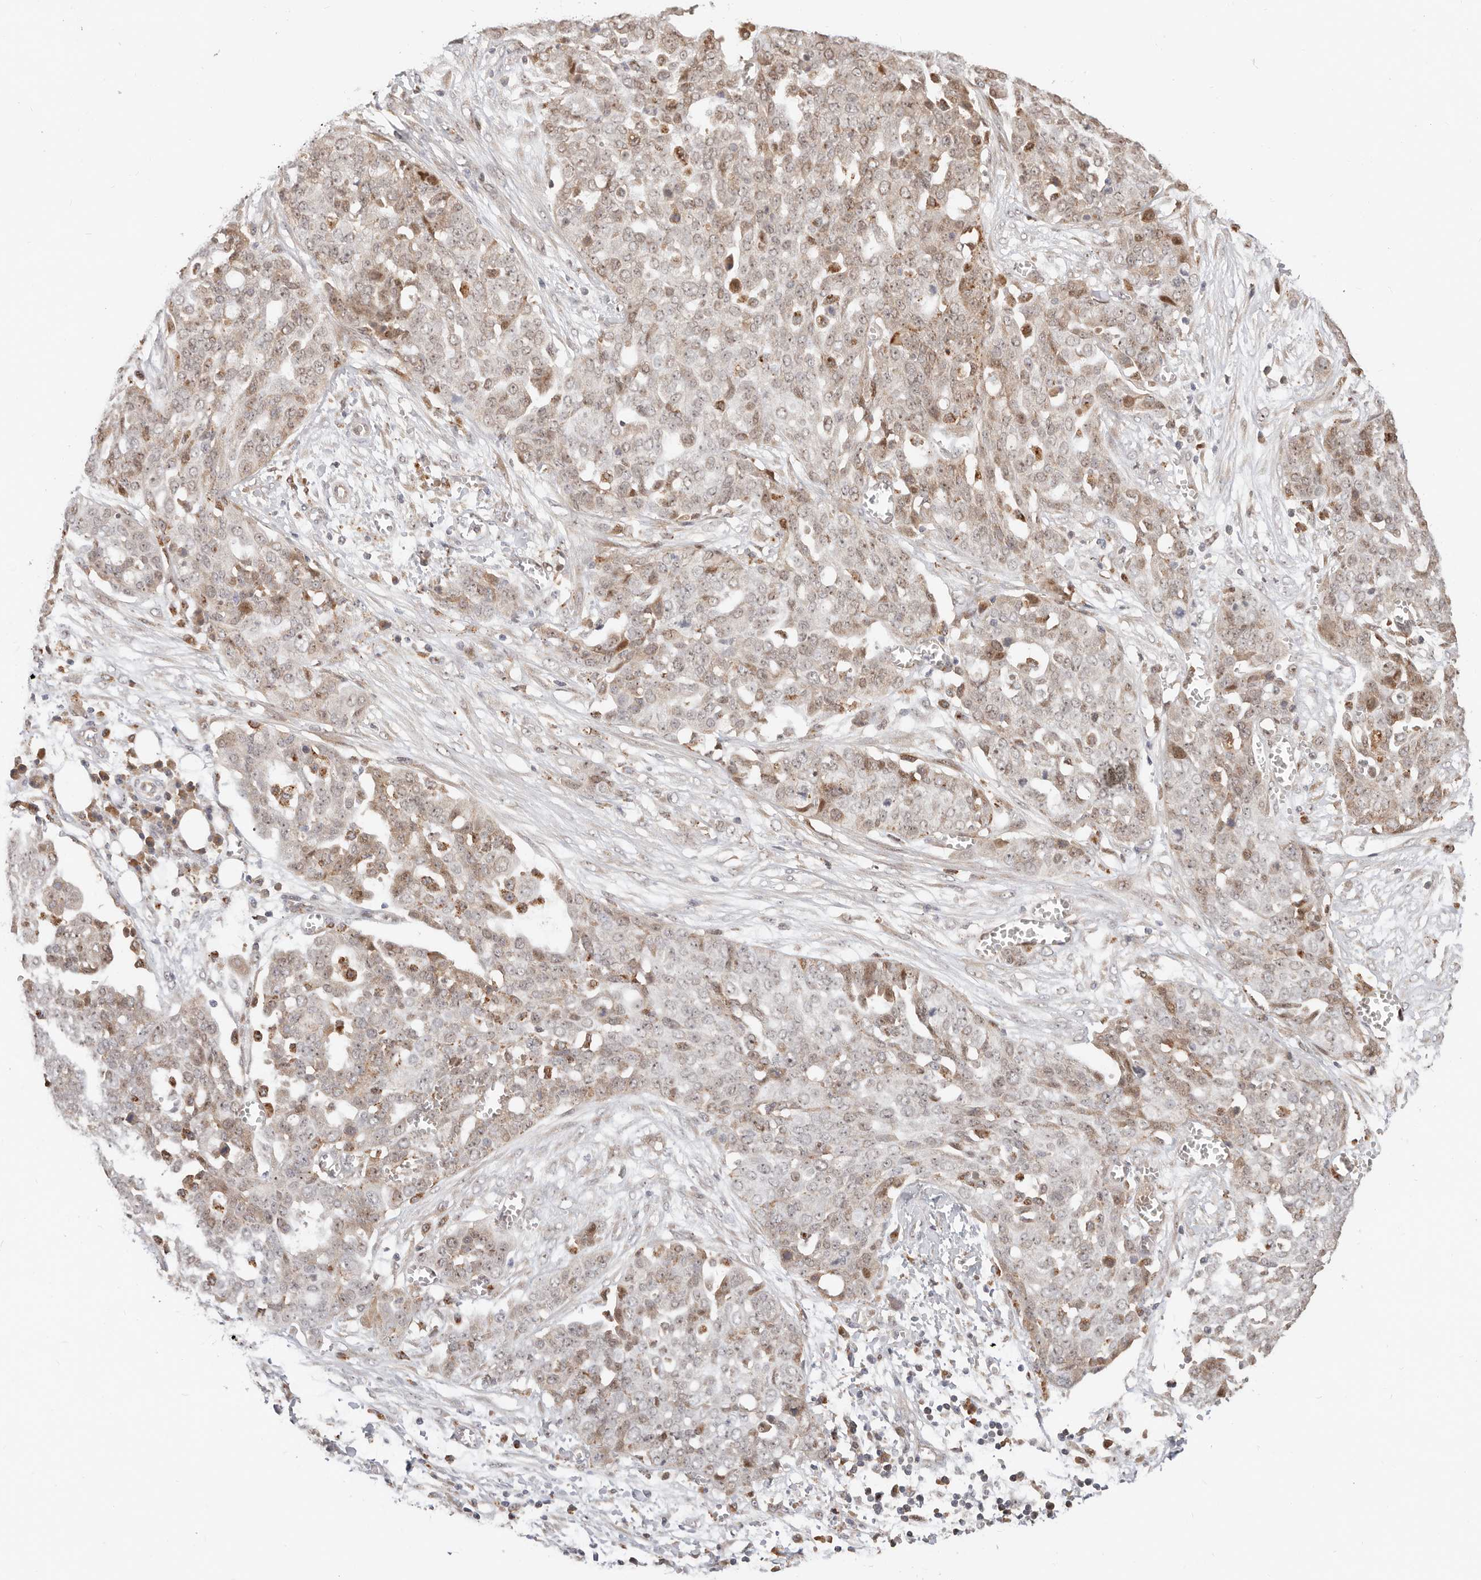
{"staining": {"intensity": "weak", "quantity": "25%-75%", "location": "cytoplasmic/membranous,nuclear"}, "tissue": "ovarian cancer", "cell_type": "Tumor cells", "image_type": "cancer", "snomed": [{"axis": "morphology", "description": "Cystadenocarcinoma, serous, NOS"}, {"axis": "topography", "description": "Soft tissue"}, {"axis": "topography", "description": "Ovary"}], "caption": "About 25%-75% of tumor cells in ovarian cancer (serous cystadenocarcinoma) show weak cytoplasmic/membranous and nuclear protein expression as visualized by brown immunohistochemical staining.", "gene": "ZRANB1", "patient": {"sex": "female", "age": 57}}